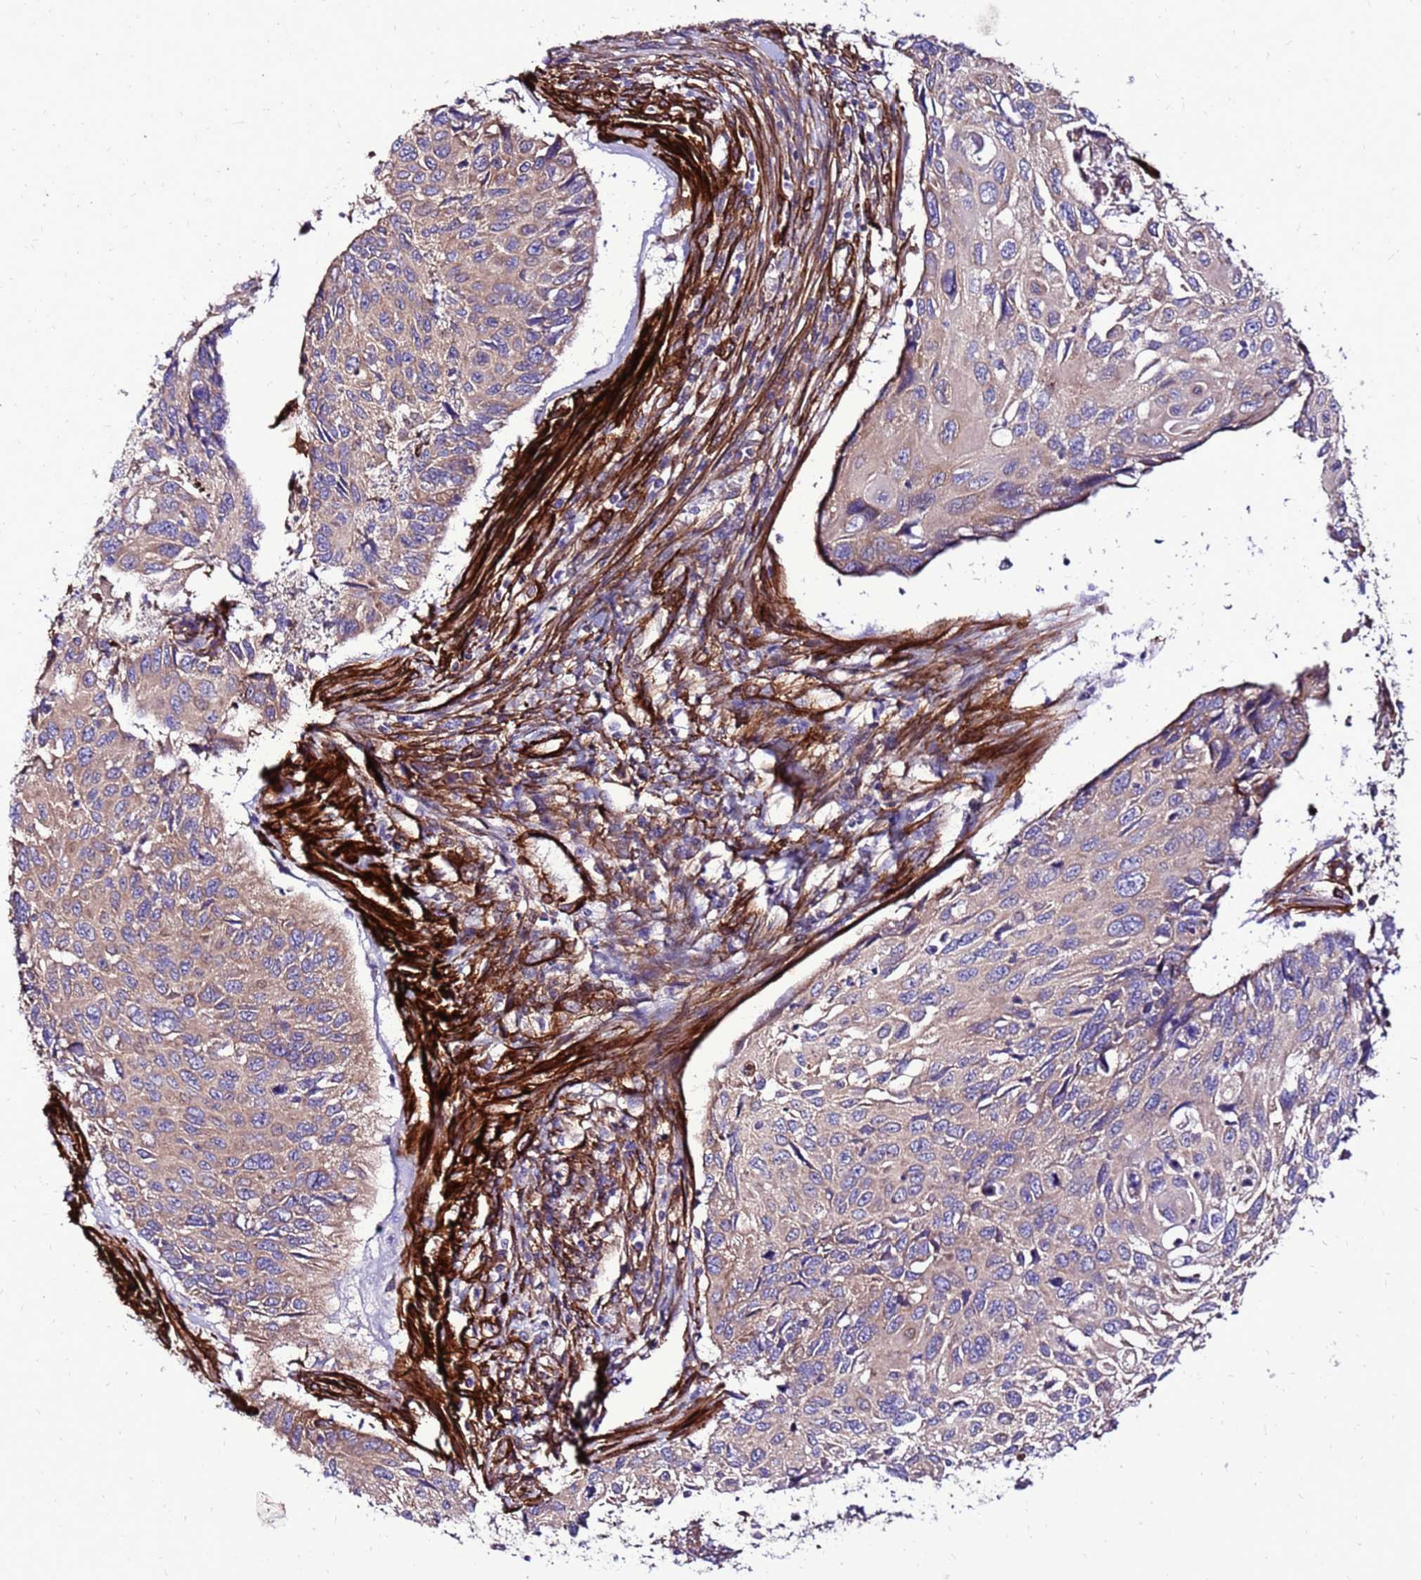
{"staining": {"intensity": "weak", "quantity": ">75%", "location": "cytoplasmic/membranous"}, "tissue": "cervical cancer", "cell_type": "Tumor cells", "image_type": "cancer", "snomed": [{"axis": "morphology", "description": "Squamous cell carcinoma, NOS"}, {"axis": "topography", "description": "Cervix"}], "caption": "IHC staining of squamous cell carcinoma (cervical), which displays low levels of weak cytoplasmic/membranous staining in approximately >75% of tumor cells indicating weak cytoplasmic/membranous protein staining. The staining was performed using DAB (3,3'-diaminobenzidine) (brown) for protein detection and nuclei were counterstained in hematoxylin (blue).", "gene": "EI24", "patient": {"sex": "female", "age": 70}}